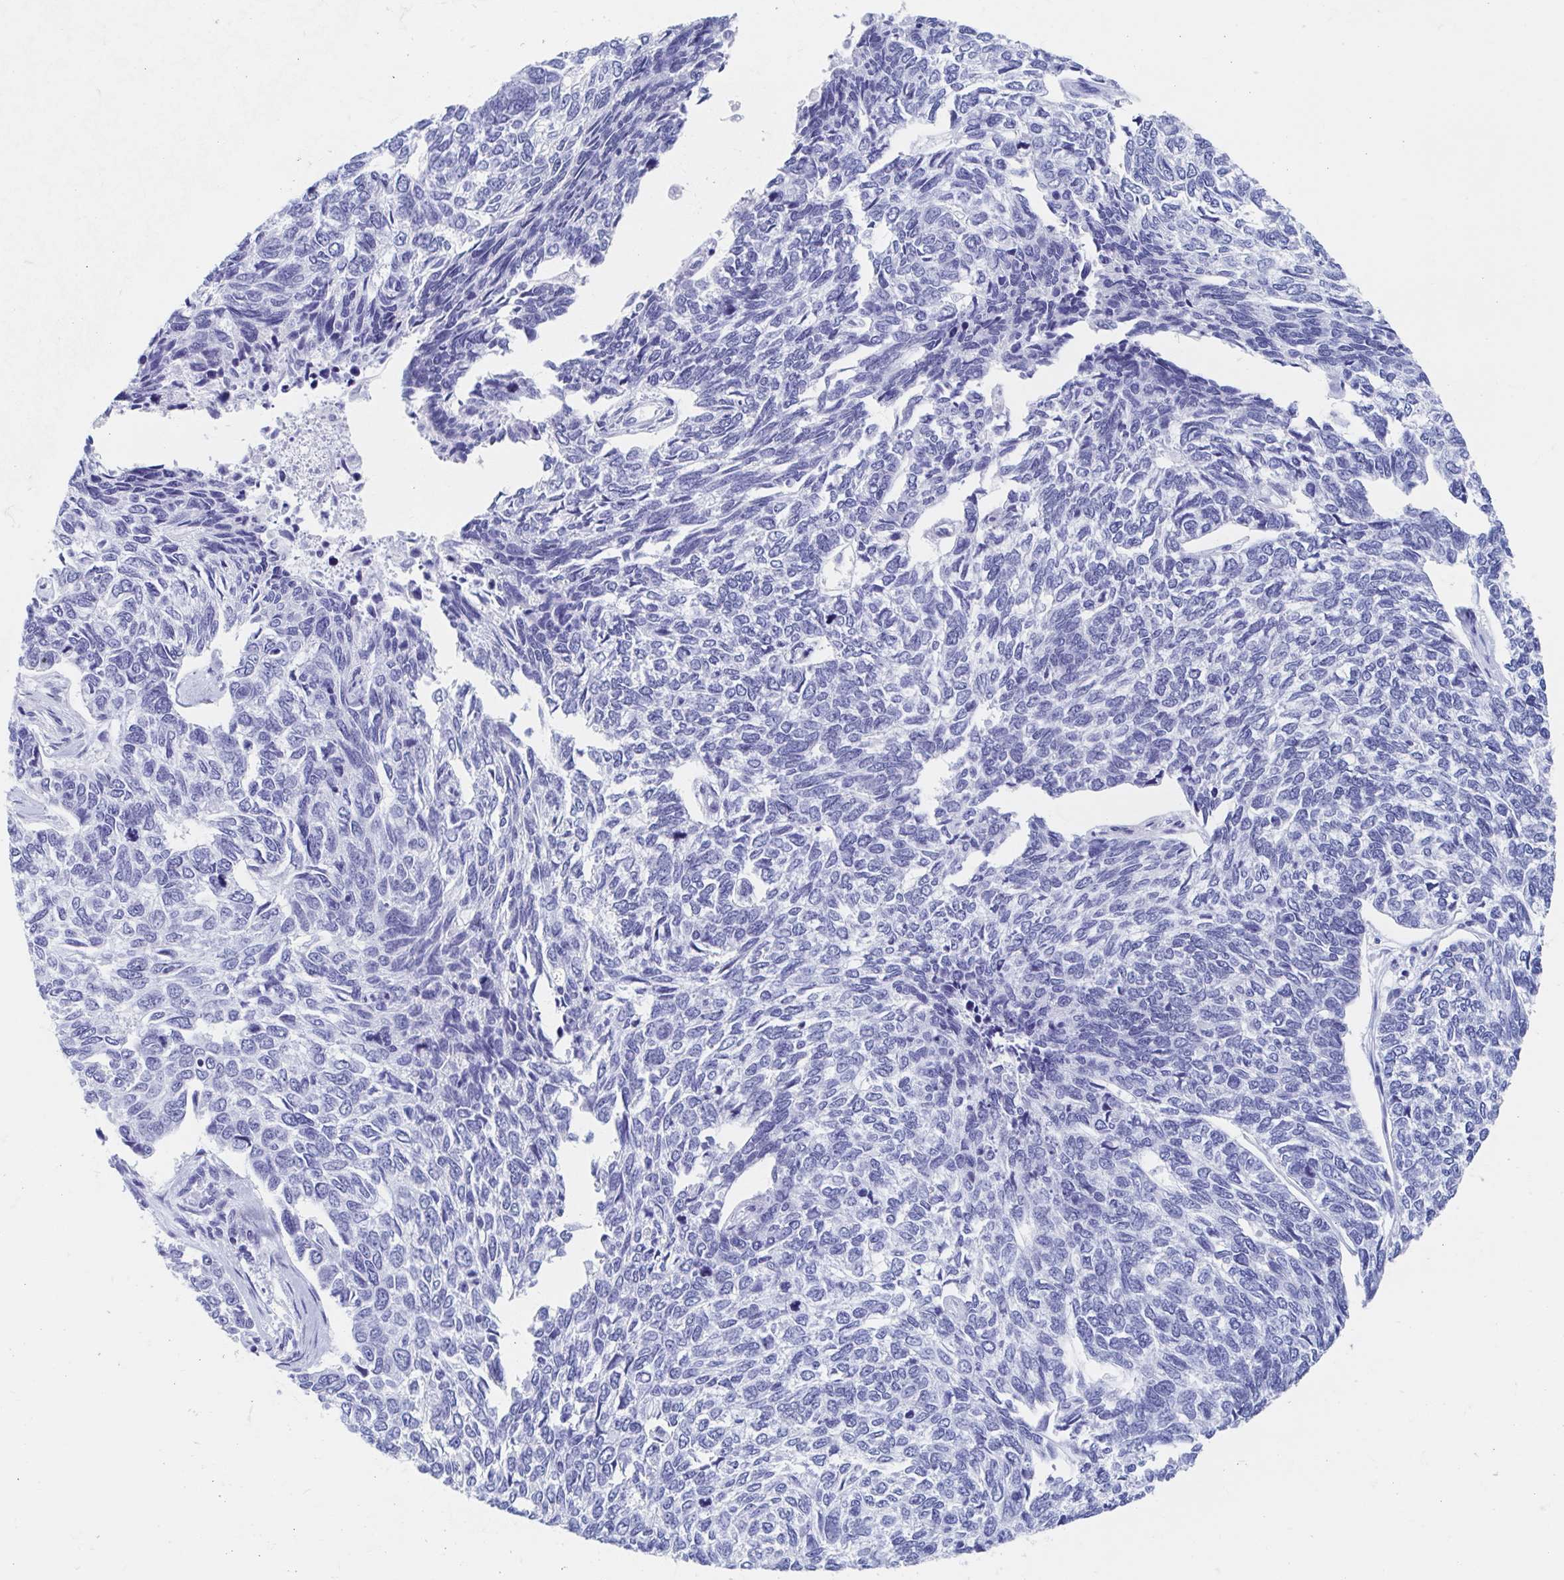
{"staining": {"intensity": "negative", "quantity": "none", "location": "none"}, "tissue": "skin cancer", "cell_type": "Tumor cells", "image_type": "cancer", "snomed": [{"axis": "morphology", "description": "Basal cell carcinoma"}, {"axis": "topography", "description": "Skin"}], "caption": "An IHC photomicrograph of skin cancer is shown. There is no staining in tumor cells of skin cancer.", "gene": "HDGFL1", "patient": {"sex": "female", "age": 65}}